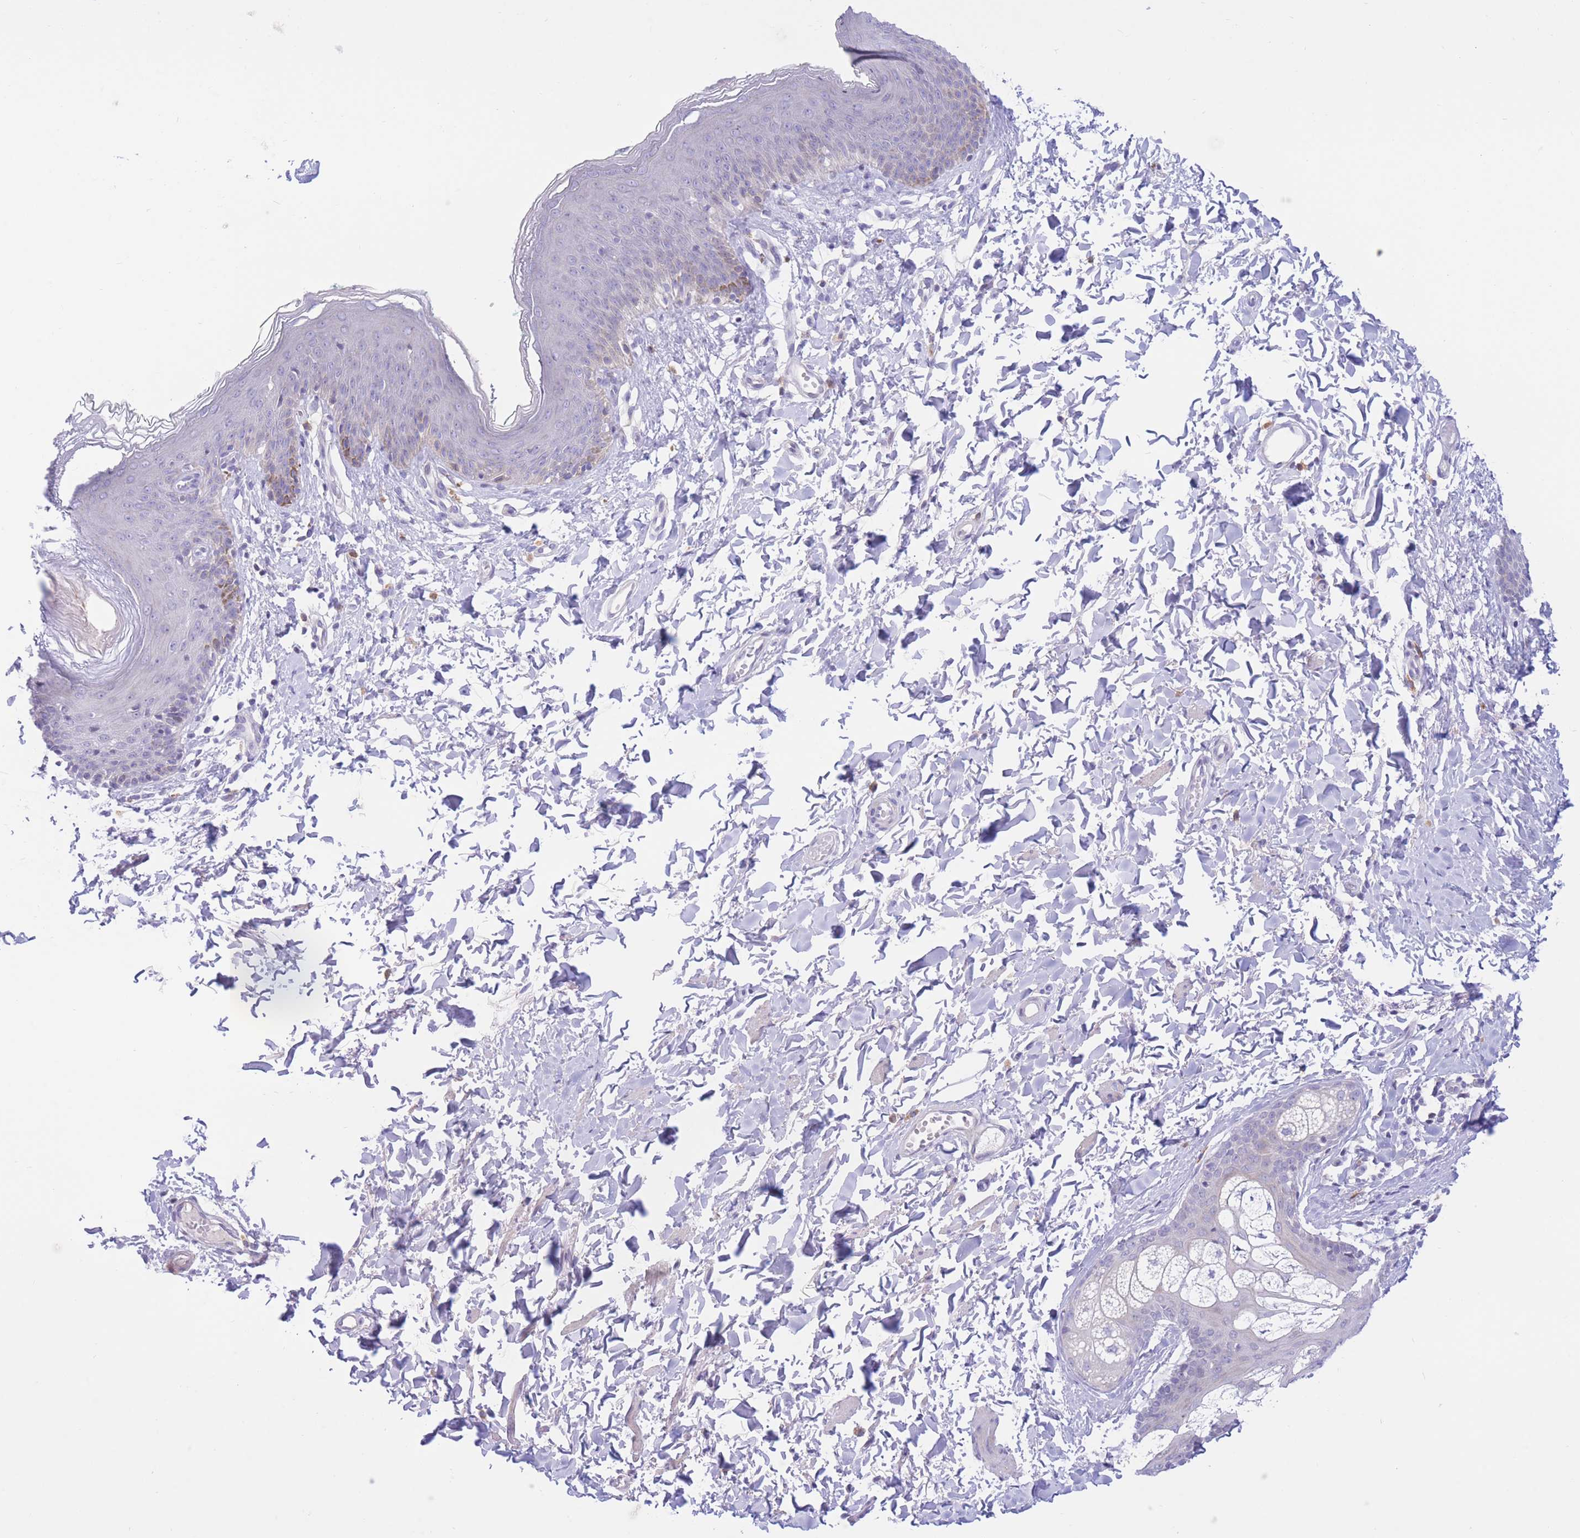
{"staining": {"intensity": "negative", "quantity": "none", "location": "none"}, "tissue": "skin", "cell_type": "Epidermal cells", "image_type": "normal", "snomed": [{"axis": "morphology", "description": "Normal tissue, NOS"}, {"axis": "topography", "description": "Vulva"}], "caption": "Immunohistochemistry of benign human skin displays no staining in epidermal cells.", "gene": "RPL39L", "patient": {"sex": "female", "age": 66}}